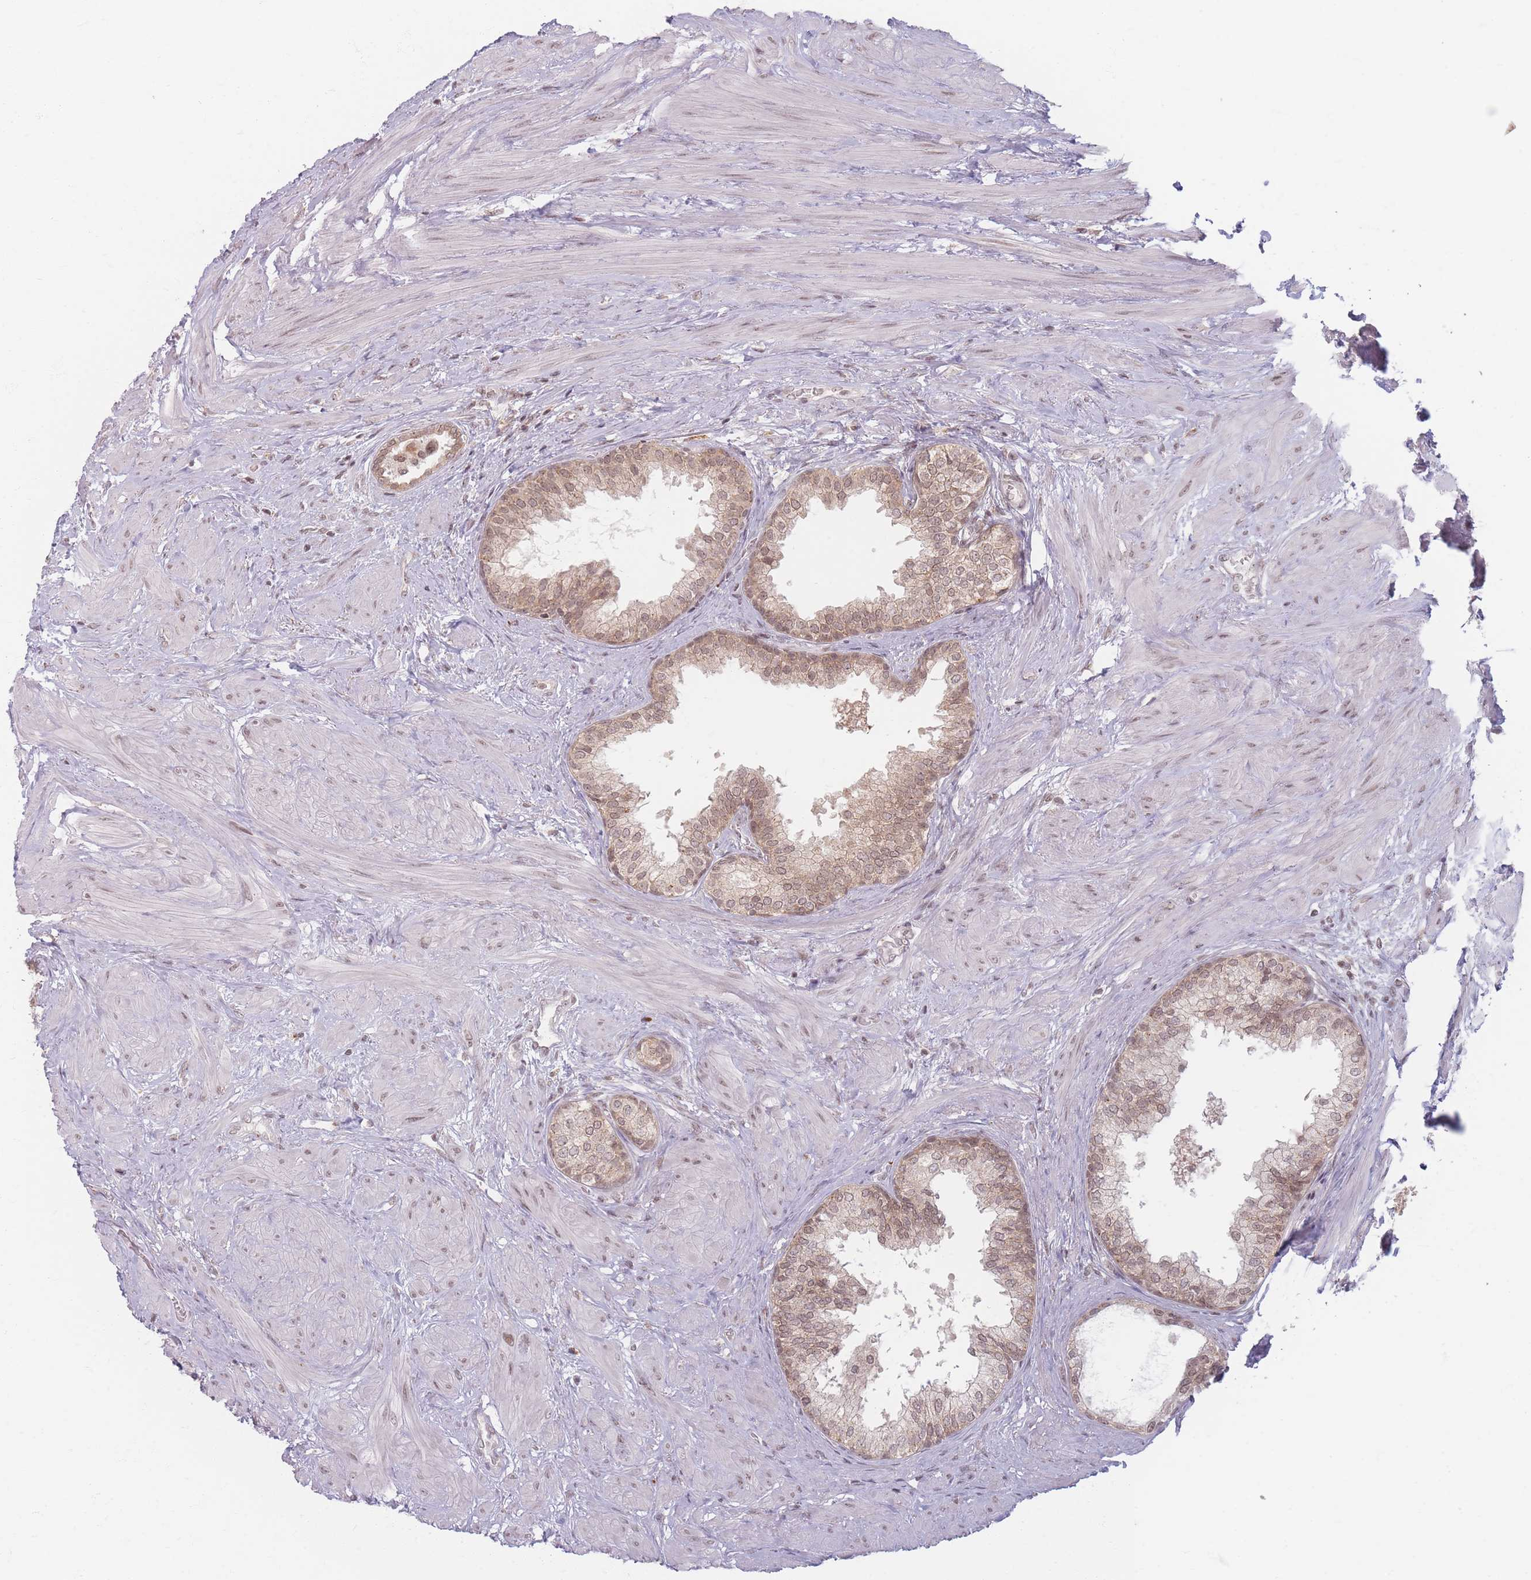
{"staining": {"intensity": "weak", "quantity": ">75%", "location": "cytoplasmic/membranous,nuclear"}, "tissue": "prostate", "cell_type": "Glandular cells", "image_type": "normal", "snomed": [{"axis": "morphology", "description": "Normal tissue, NOS"}, {"axis": "topography", "description": "Prostate"}], "caption": "DAB immunohistochemical staining of benign prostate shows weak cytoplasmic/membranous,nuclear protein expression in about >75% of glandular cells. (DAB = brown stain, brightfield microscopy at high magnification).", "gene": "SPATA45", "patient": {"sex": "male", "age": 48}}